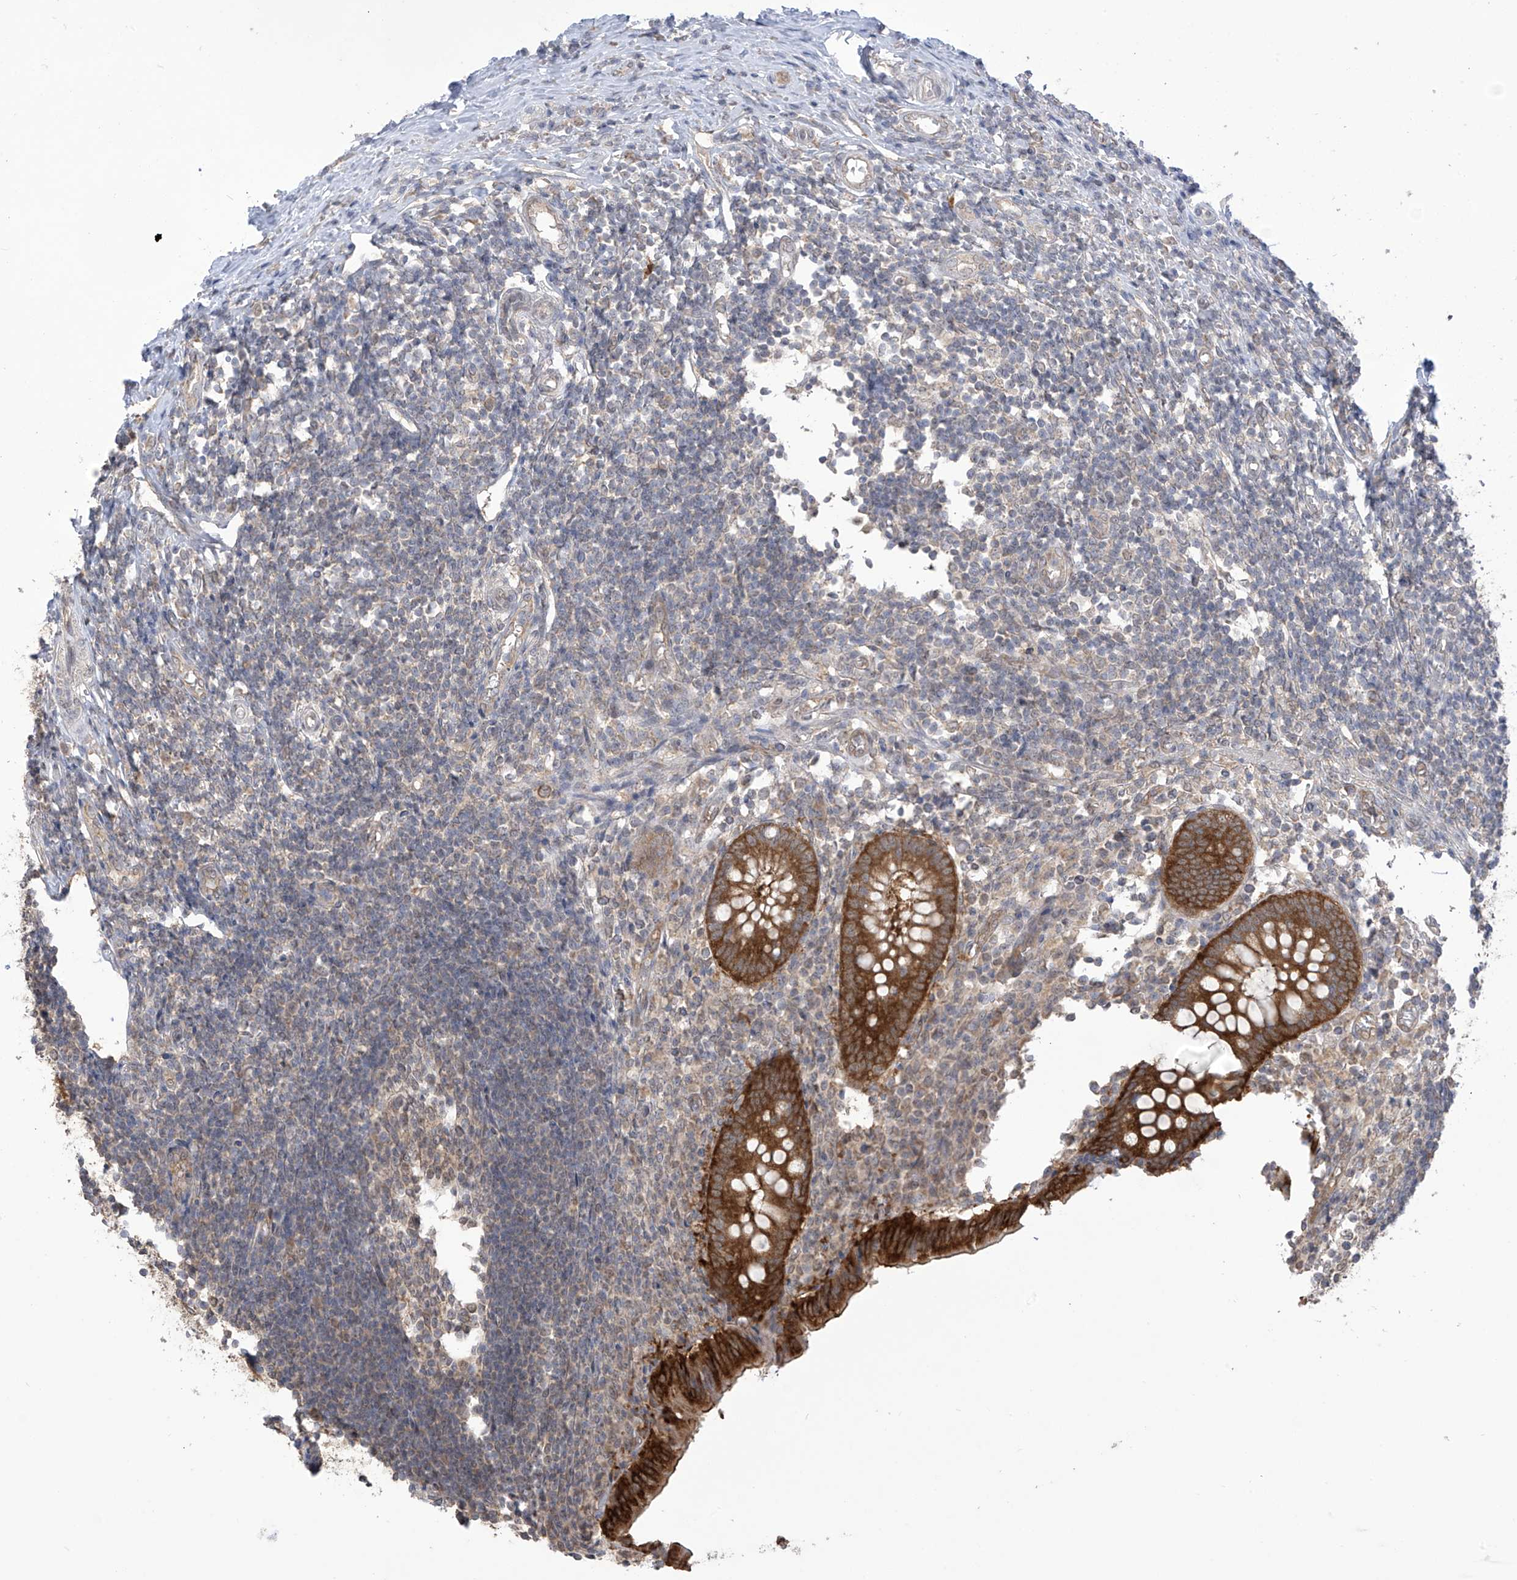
{"staining": {"intensity": "strong", "quantity": ">75%", "location": "cytoplasmic/membranous"}, "tissue": "appendix", "cell_type": "Glandular cells", "image_type": "normal", "snomed": [{"axis": "morphology", "description": "Normal tissue, NOS"}, {"axis": "topography", "description": "Appendix"}], "caption": "The image reveals immunohistochemical staining of benign appendix. There is strong cytoplasmic/membranous positivity is identified in approximately >75% of glandular cells.", "gene": "KIAA1522", "patient": {"sex": "female", "age": 17}}